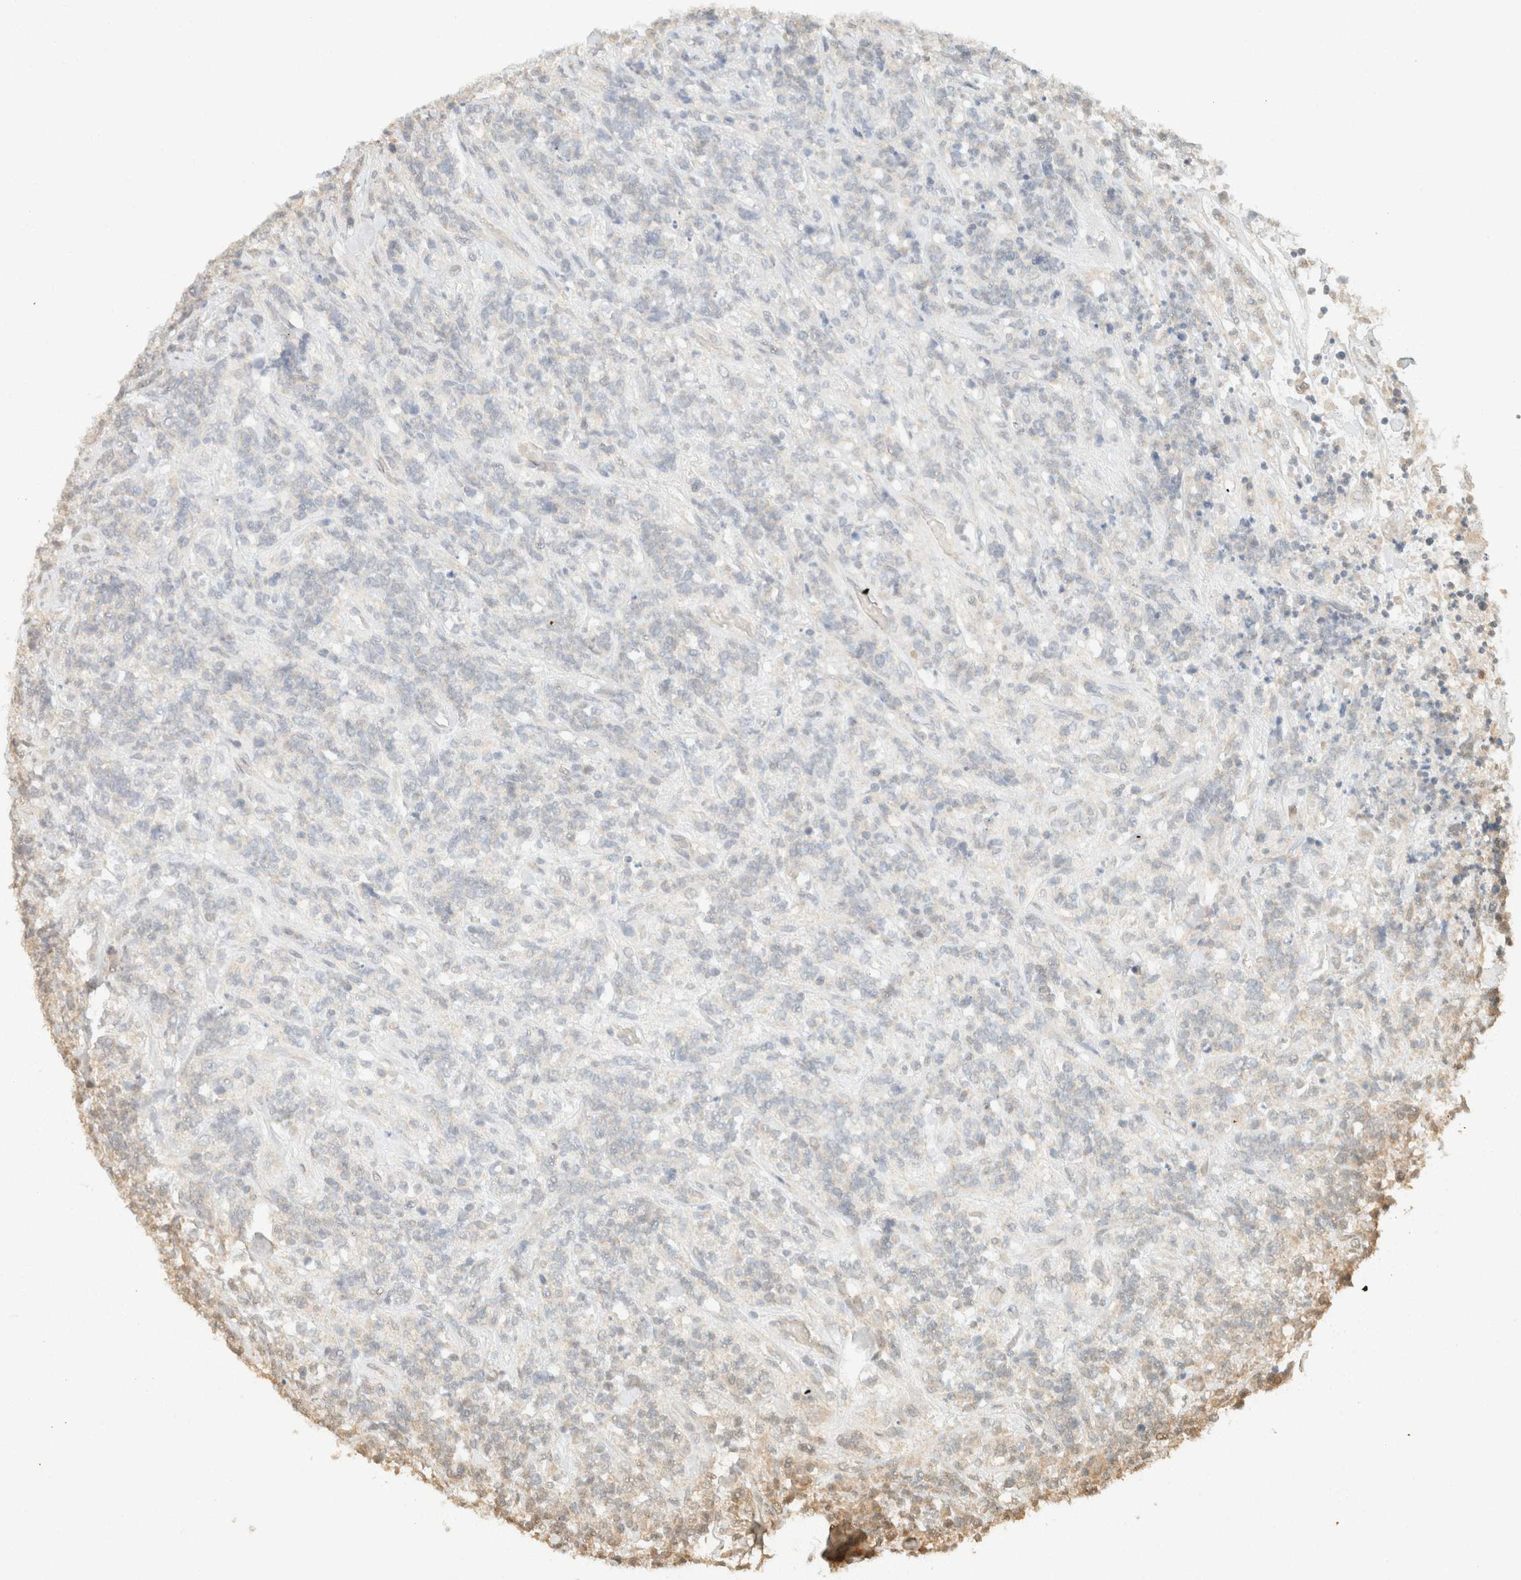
{"staining": {"intensity": "negative", "quantity": "none", "location": "none"}, "tissue": "lymphoma", "cell_type": "Tumor cells", "image_type": "cancer", "snomed": [{"axis": "morphology", "description": "Malignant lymphoma, non-Hodgkin's type, High grade"}, {"axis": "topography", "description": "Soft tissue"}], "caption": "This is an immunohistochemistry (IHC) photomicrograph of lymphoma. There is no positivity in tumor cells.", "gene": "GPA33", "patient": {"sex": "male", "age": 18}}